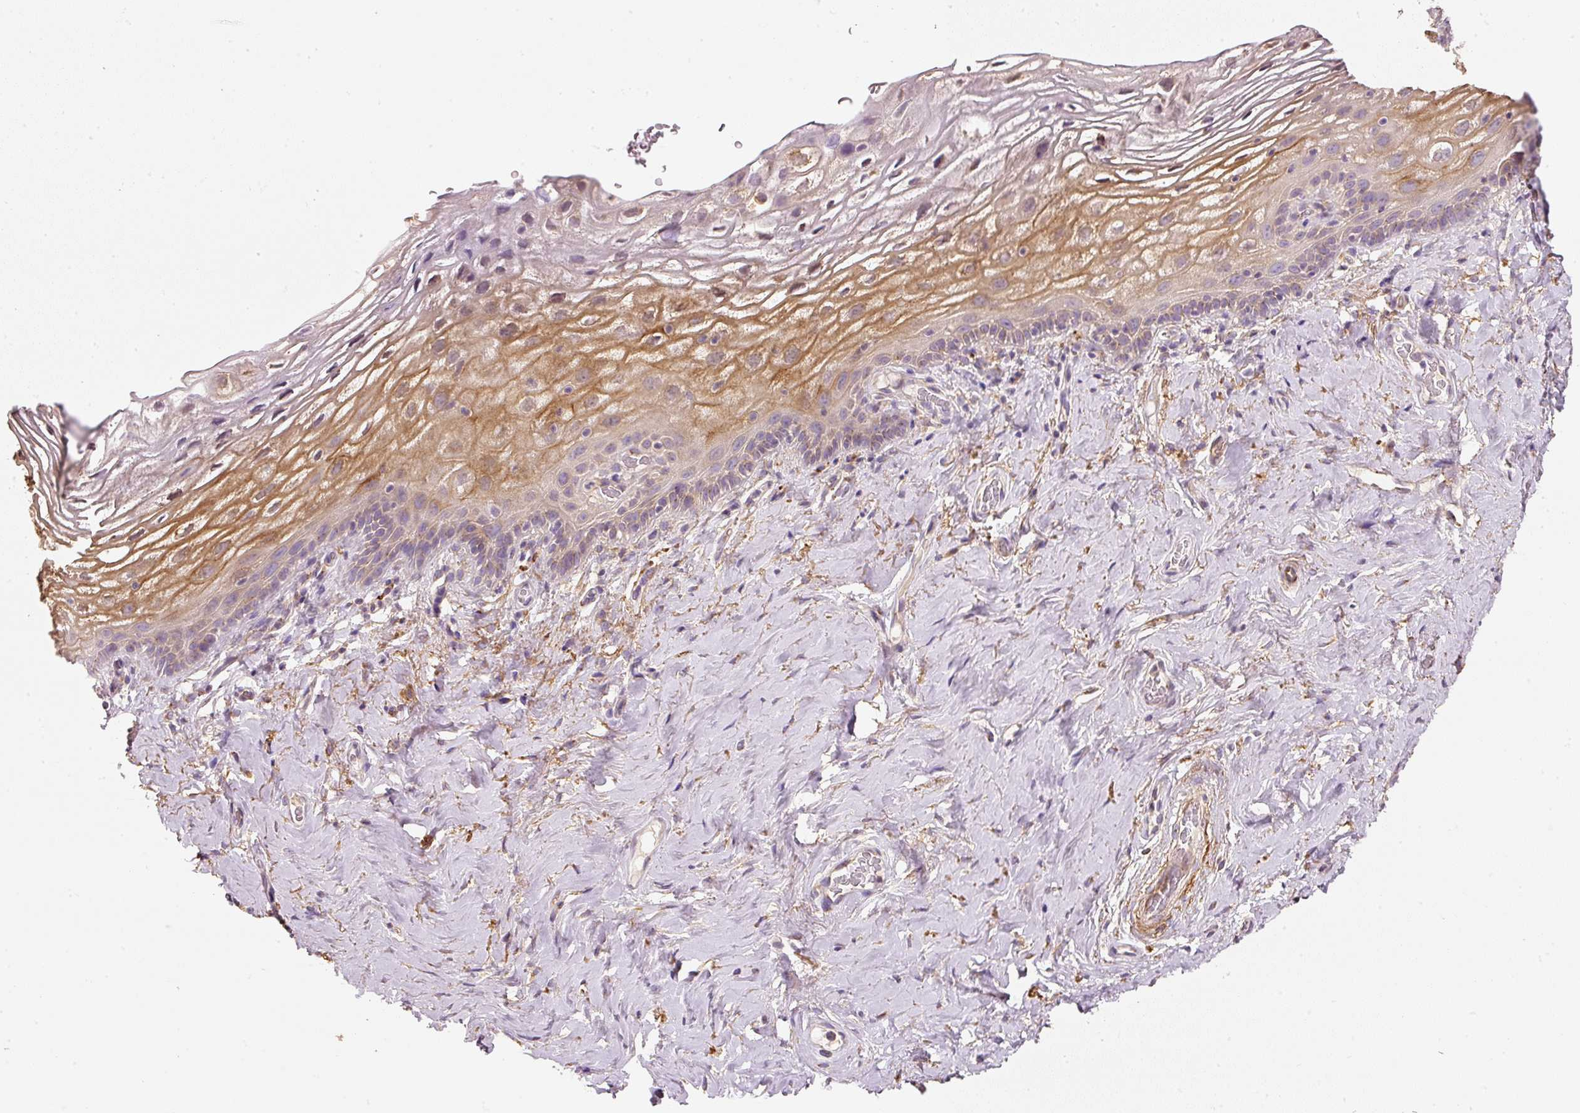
{"staining": {"intensity": "strong", "quantity": "<25%", "location": "cytoplasmic/membranous"}, "tissue": "vagina", "cell_type": "Squamous epithelial cells", "image_type": "normal", "snomed": [{"axis": "morphology", "description": "Normal tissue, NOS"}, {"axis": "morphology", "description": "Adenocarcinoma, NOS"}, {"axis": "topography", "description": "Rectum"}, {"axis": "topography", "description": "Vagina"}, {"axis": "topography", "description": "Peripheral nerve tissue"}], "caption": "Immunohistochemical staining of unremarkable human vagina demonstrates <25% levels of strong cytoplasmic/membranous protein staining in about <25% of squamous epithelial cells.", "gene": "RNF167", "patient": {"sex": "female", "age": 71}}